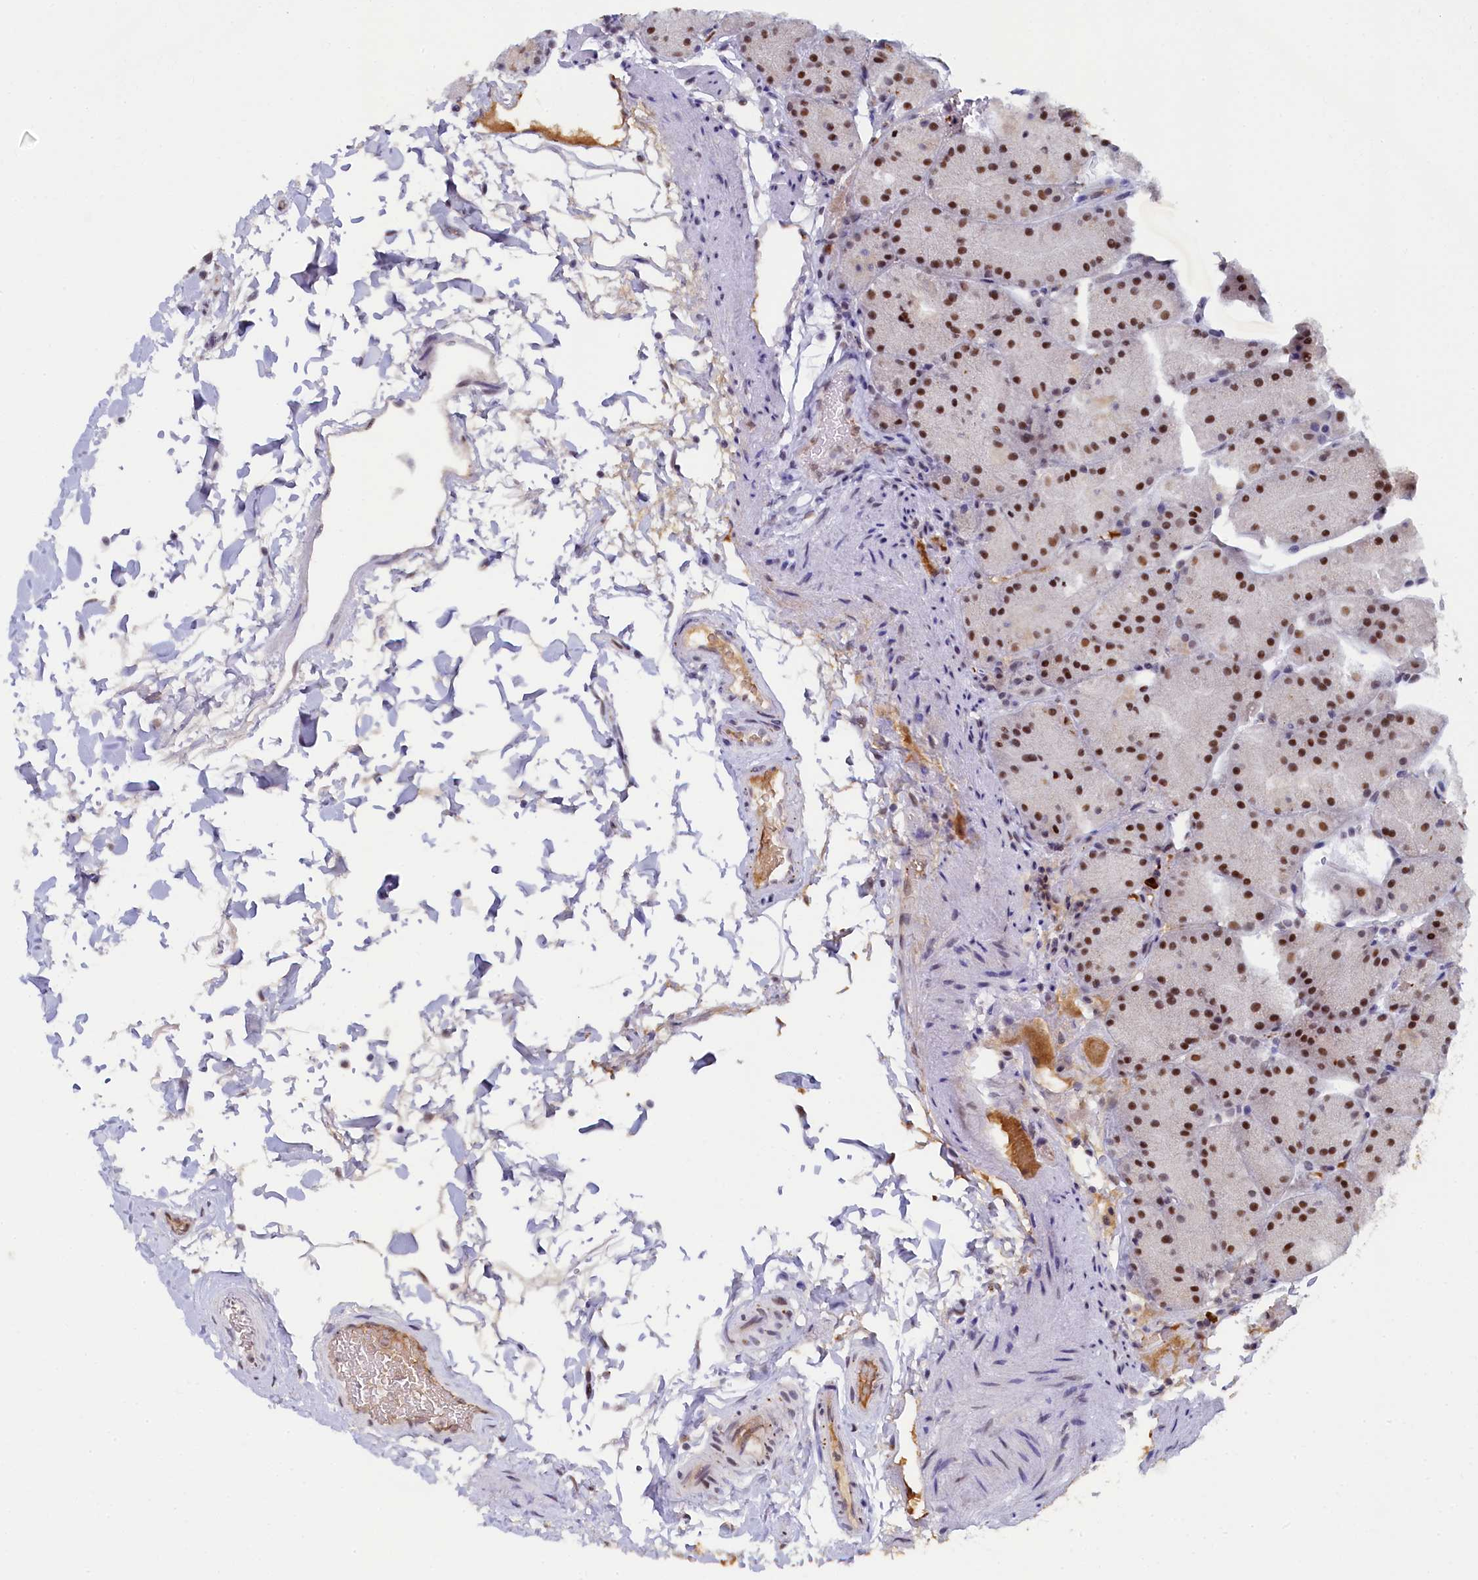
{"staining": {"intensity": "moderate", "quantity": ">75%", "location": "nuclear"}, "tissue": "stomach", "cell_type": "Glandular cells", "image_type": "normal", "snomed": [{"axis": "morphology", "description": "Normal tissue, NOS"}, {"axis": "topography", "description": "Stomach, upper"}, {"axis": "topography", "description": "Stomach, lower"}], "caption": "High-magnification brightfield microscopy of normal stomach stained with DAB (3,3'-diaminobenzidine) (brown) and counterstained with hematoxylin (blue). glandular cells exhibit moderate nuclear positivity is seen in about>75% of cells.", "gene": "INTS14", "patient": {"sex": "male", "age": 67}}